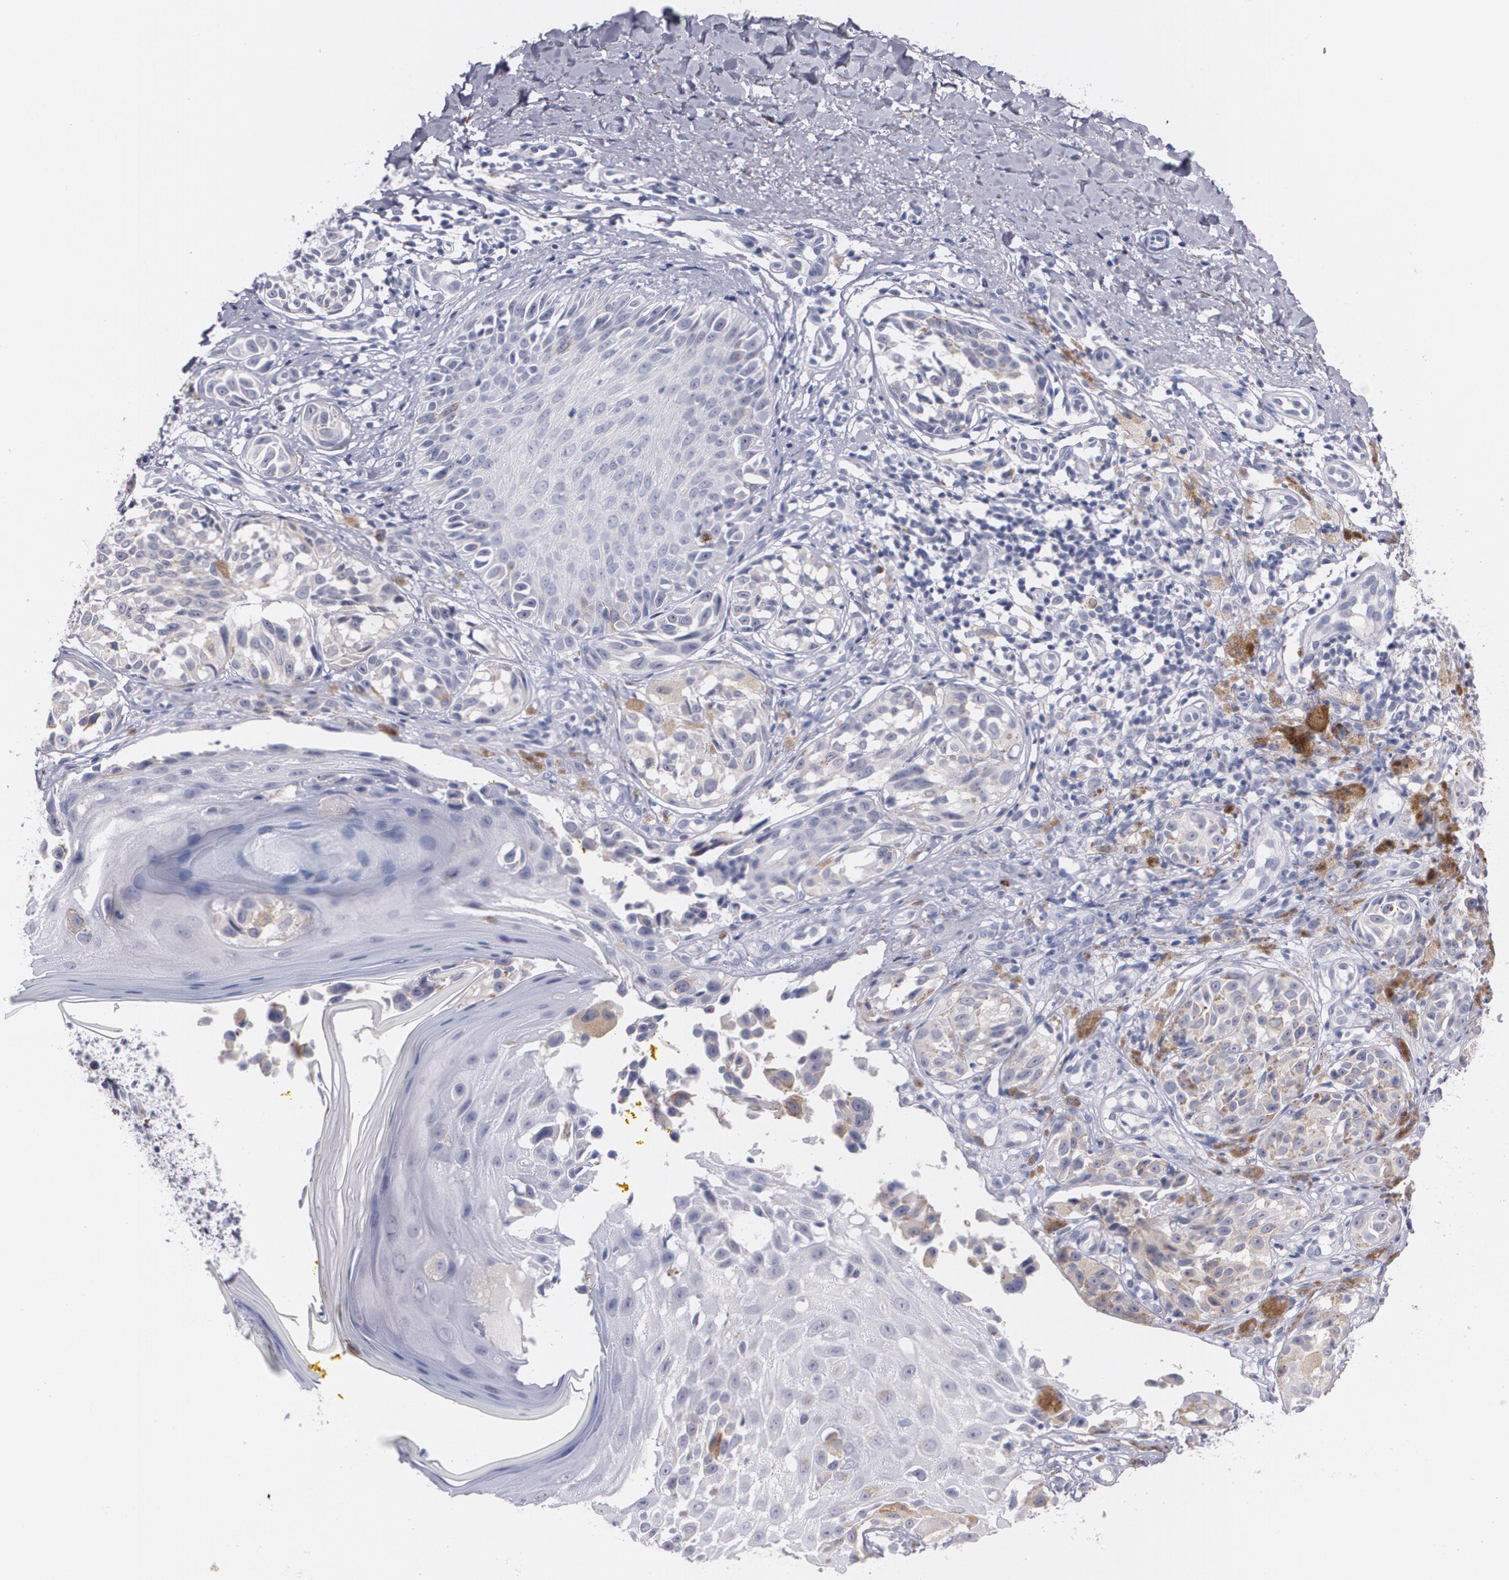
{"staining": {"intensity": "moderate", "quantity": "<25%", "location": "cytoplasmic/membranous"}, "tissue": "melanoma", "cell_type": "Tumor cells", "image_type": "cancer", "snomed": [{"axis": "morphology", "description": "Malignant melanoma, NOS"}, {"axis": "topography", "description": "Skin"}], "caption": "The photomicrograph exhibits a brown stain indicating the presence of a protein in the cytoplasmic/membranous of tumor cells in melanoma.", "gene": "HMMR", "patient": {"sex": "male", "age": 67}}